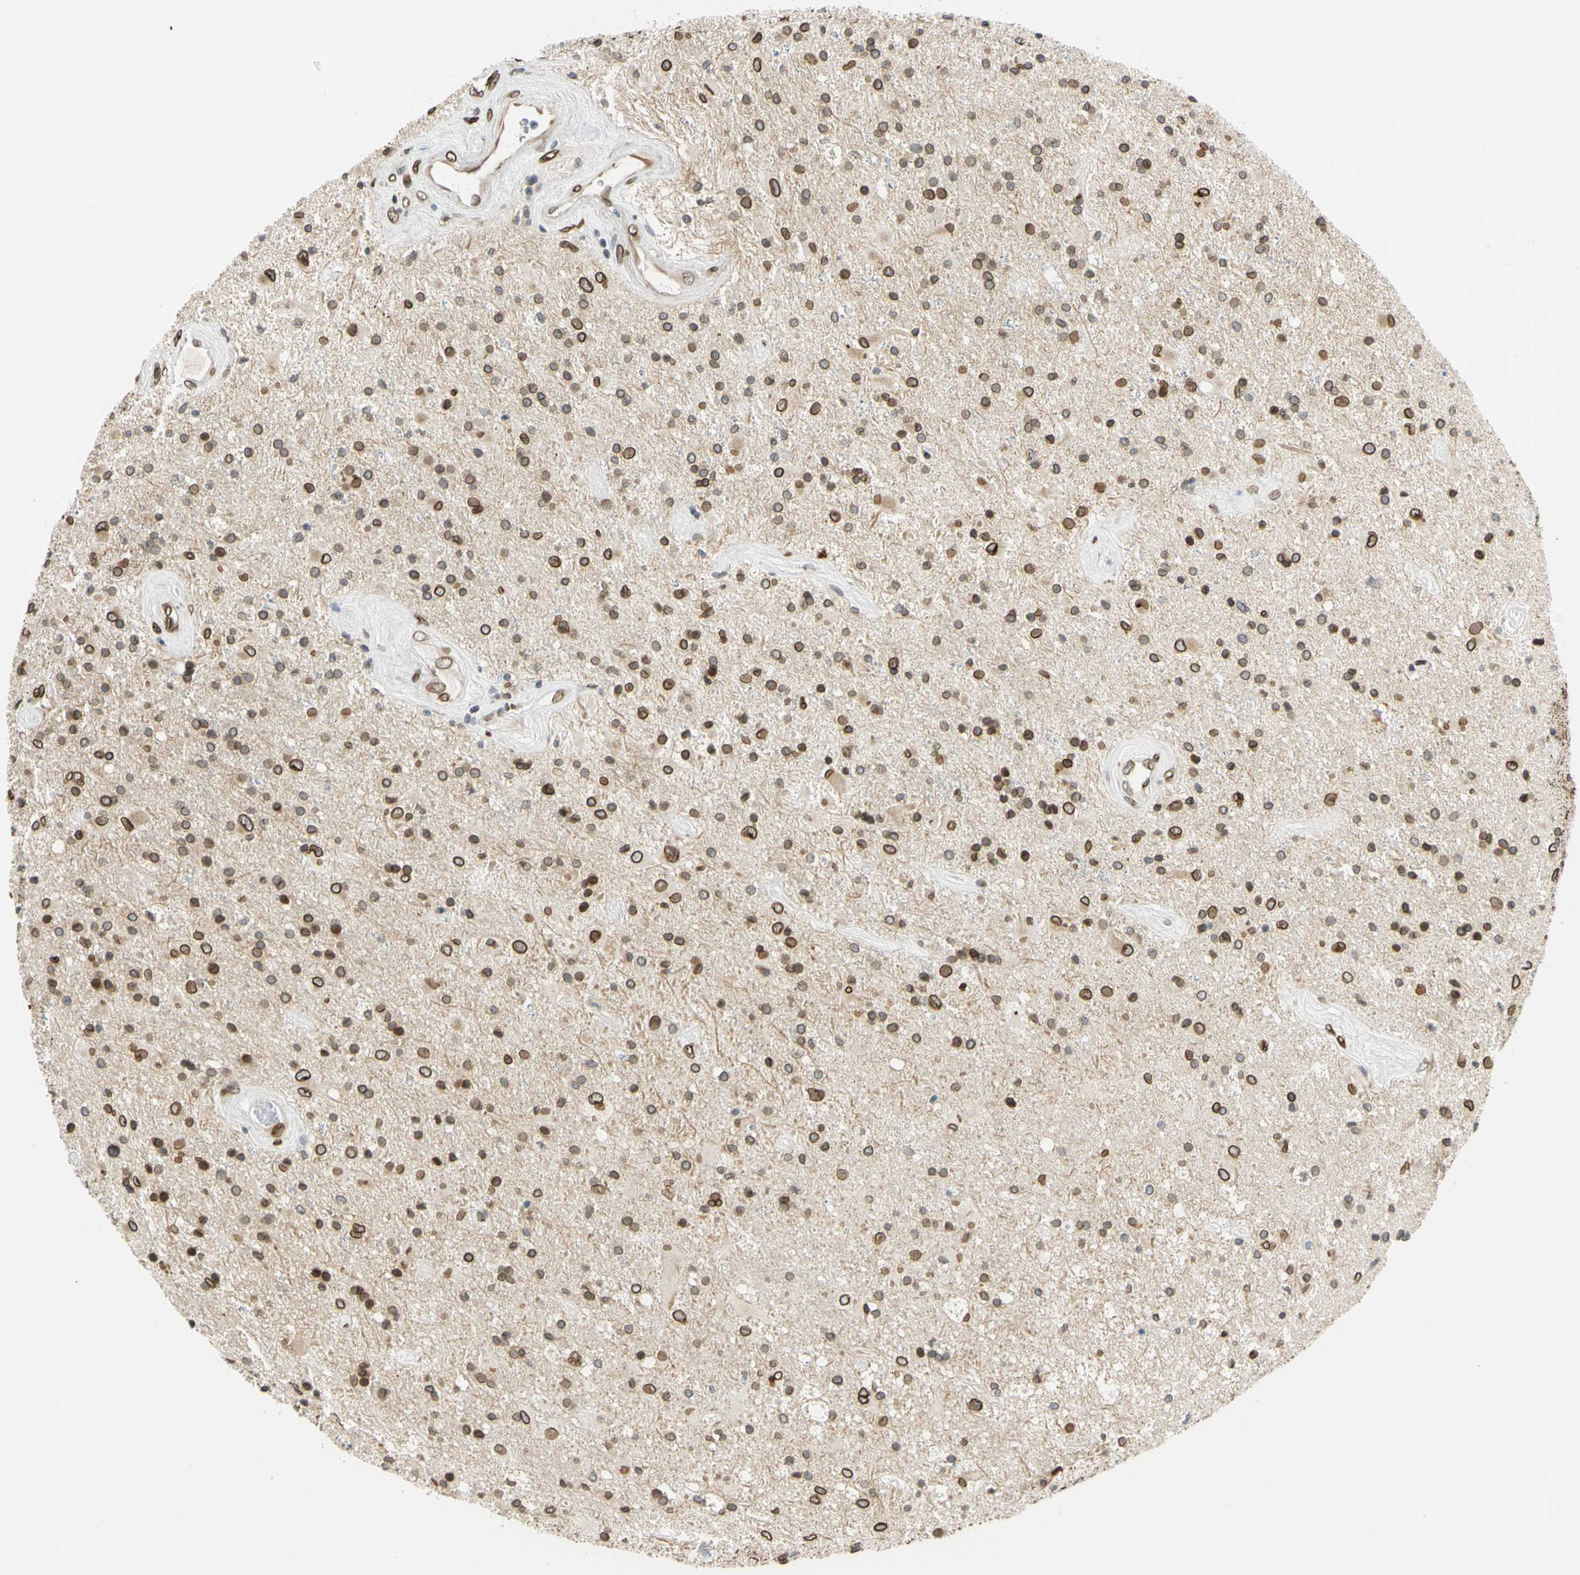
{"staining": {"intensity": "strong", "quantity": ">75%", "location": "cytoplasmic/membranous,nuclear"}, "tissue": "glioma", "cell_type": "Tumor cells", "image_type": "cancer", "snomed": [{"axis": "morphology", "description": "Glioma, malignant, Low grade"}, {"axis": "topography", "description": "Brain"}], "caption": "Strong cytoplasmic/membranous and nuclear staining for a protein is seen in approximately >75% of tumor cells of malignant low-grade glioma using immunohistochemistry.", "gene": "SUN1", "patient": {"sex": "male", "age": 58}}